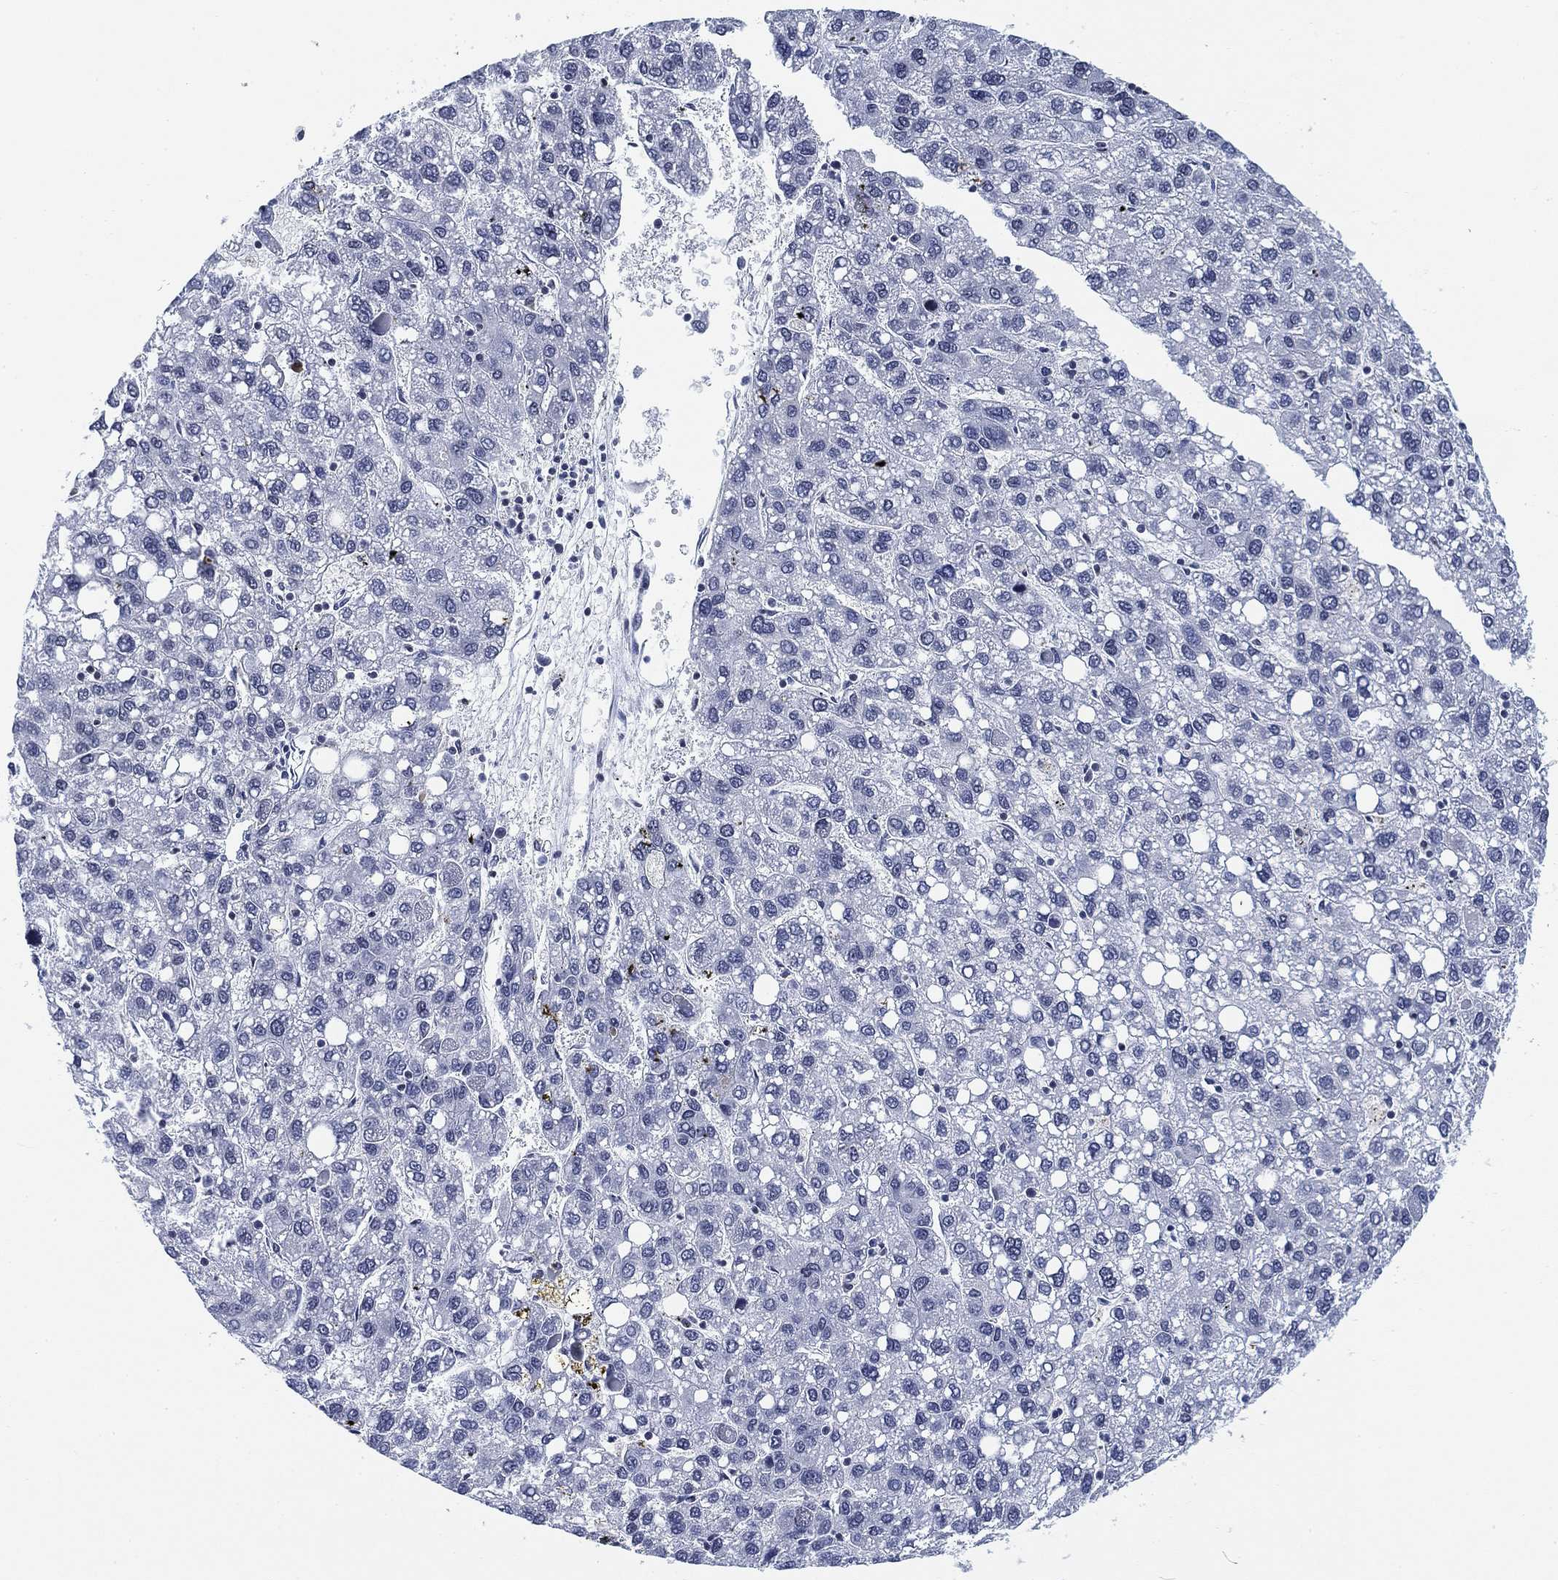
{"staining": {"intensity": "negative", "quantity": "none", "location": "none"}, "tissue": "liver cancer", "cell_type": "Tumor cells", "image_type": "cancer", "snomed": [{"axis": "morphology", "description": "Carcinoma, Hepatocellular, NOS"}, {"axis": "topography", "description": "Liver"}], "caption": "The image shows no significant staining in tumor cells of liver hepatocellular carcinoma.", "gene": "FYB1", "patient": {"sex": "female", "age": 82}}